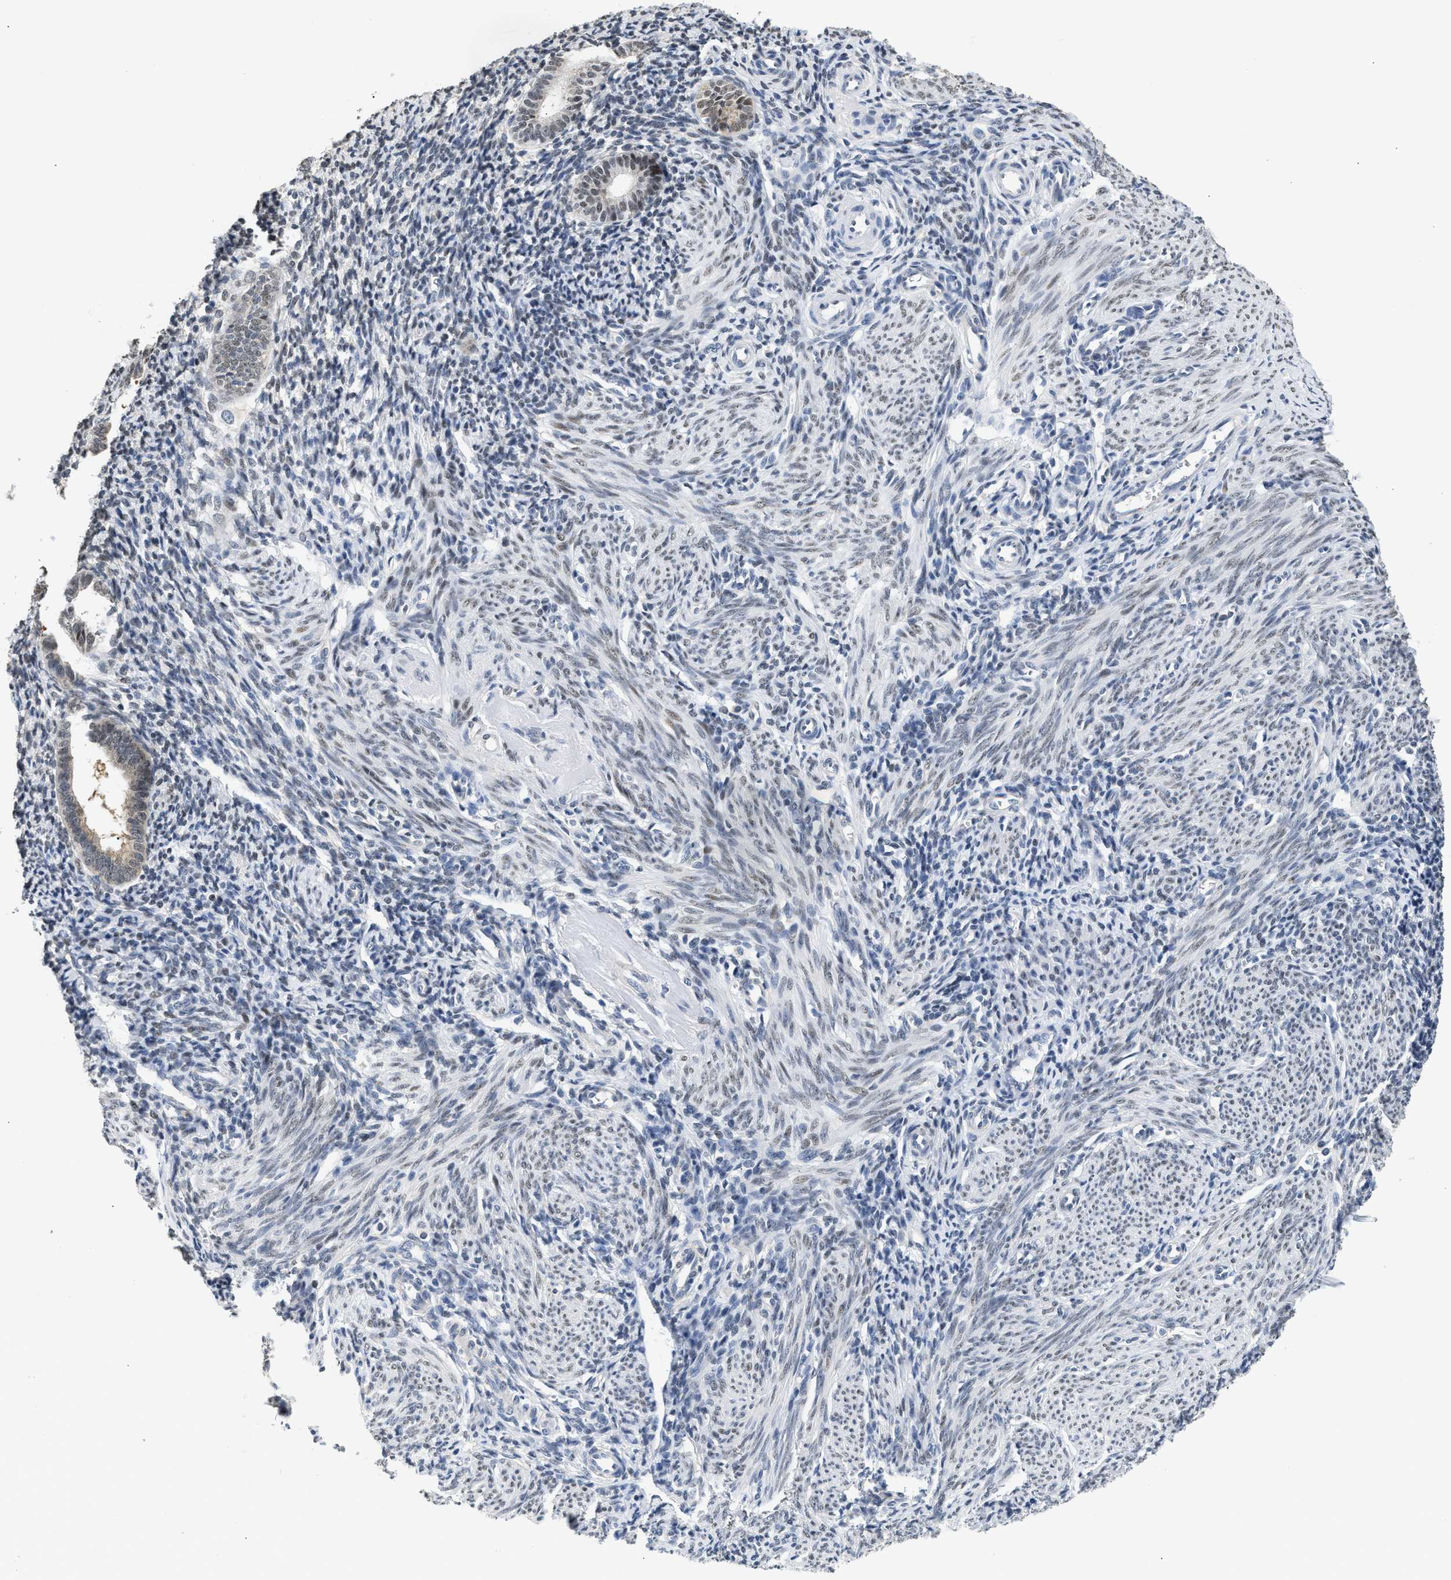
{"staining": {"intensity": "weak", "quantity": "<25%", "location": "nuclear"}, "tissue": "endometrium", "cell_type": "Cells in endometrial stroma", "image_type": "normal", "snomed": [{"axis": "morphology", "description": "Normal tissue, NOS"}, {"axis": "morphology", "description": "Adenocarcinoma, NOS"}, {"axis": "topography", "description": "Endometrium"}], "caption": "Immunohistochemistry (IHC) of benign human endometrium exhibits no expression in cells in endometrial stroma.", "gene": "PPM1L", "patient": {"sex": "female", "age": 57}}